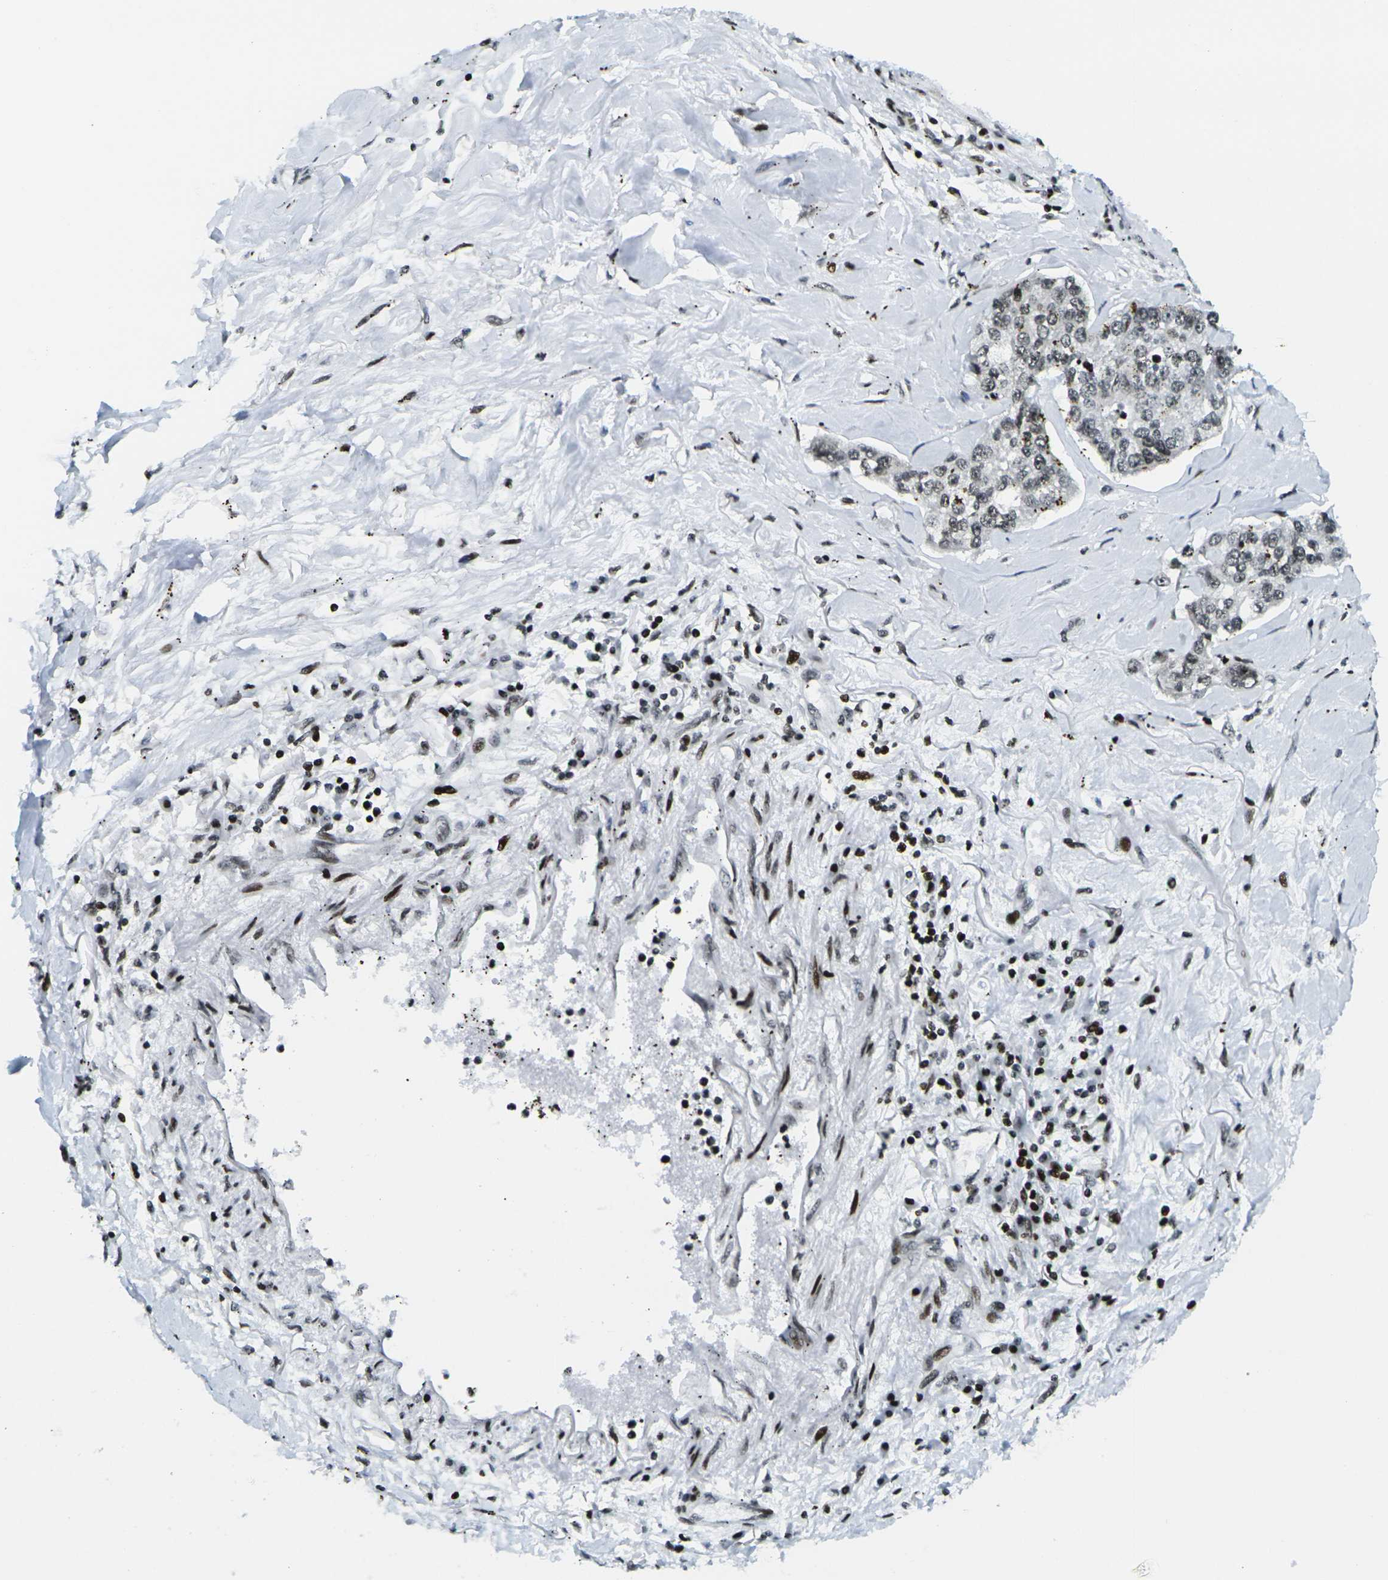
{"staining": {"intensity": "moderate", "quantity": ">75%", "location": "nuclear"}, "tissue": "lung cancer", "cell_type": "Tumor cells", "image_type": "cancer", "snomed": [{"axis": "morphology", "description": "Adenocarcinoma, NOS"}, {"axis": "topography", "description": "Lung"}], "caption": "Lung cancer stained with immunohistochemistry (IHC) reveals moderate nuclear expression in approximately >75% of tumor cells. (Brightfield microscopy of DAB IHC at high magnification).", "gene": "H3-3A", "patient": {"sex": "male", "age": 49}}